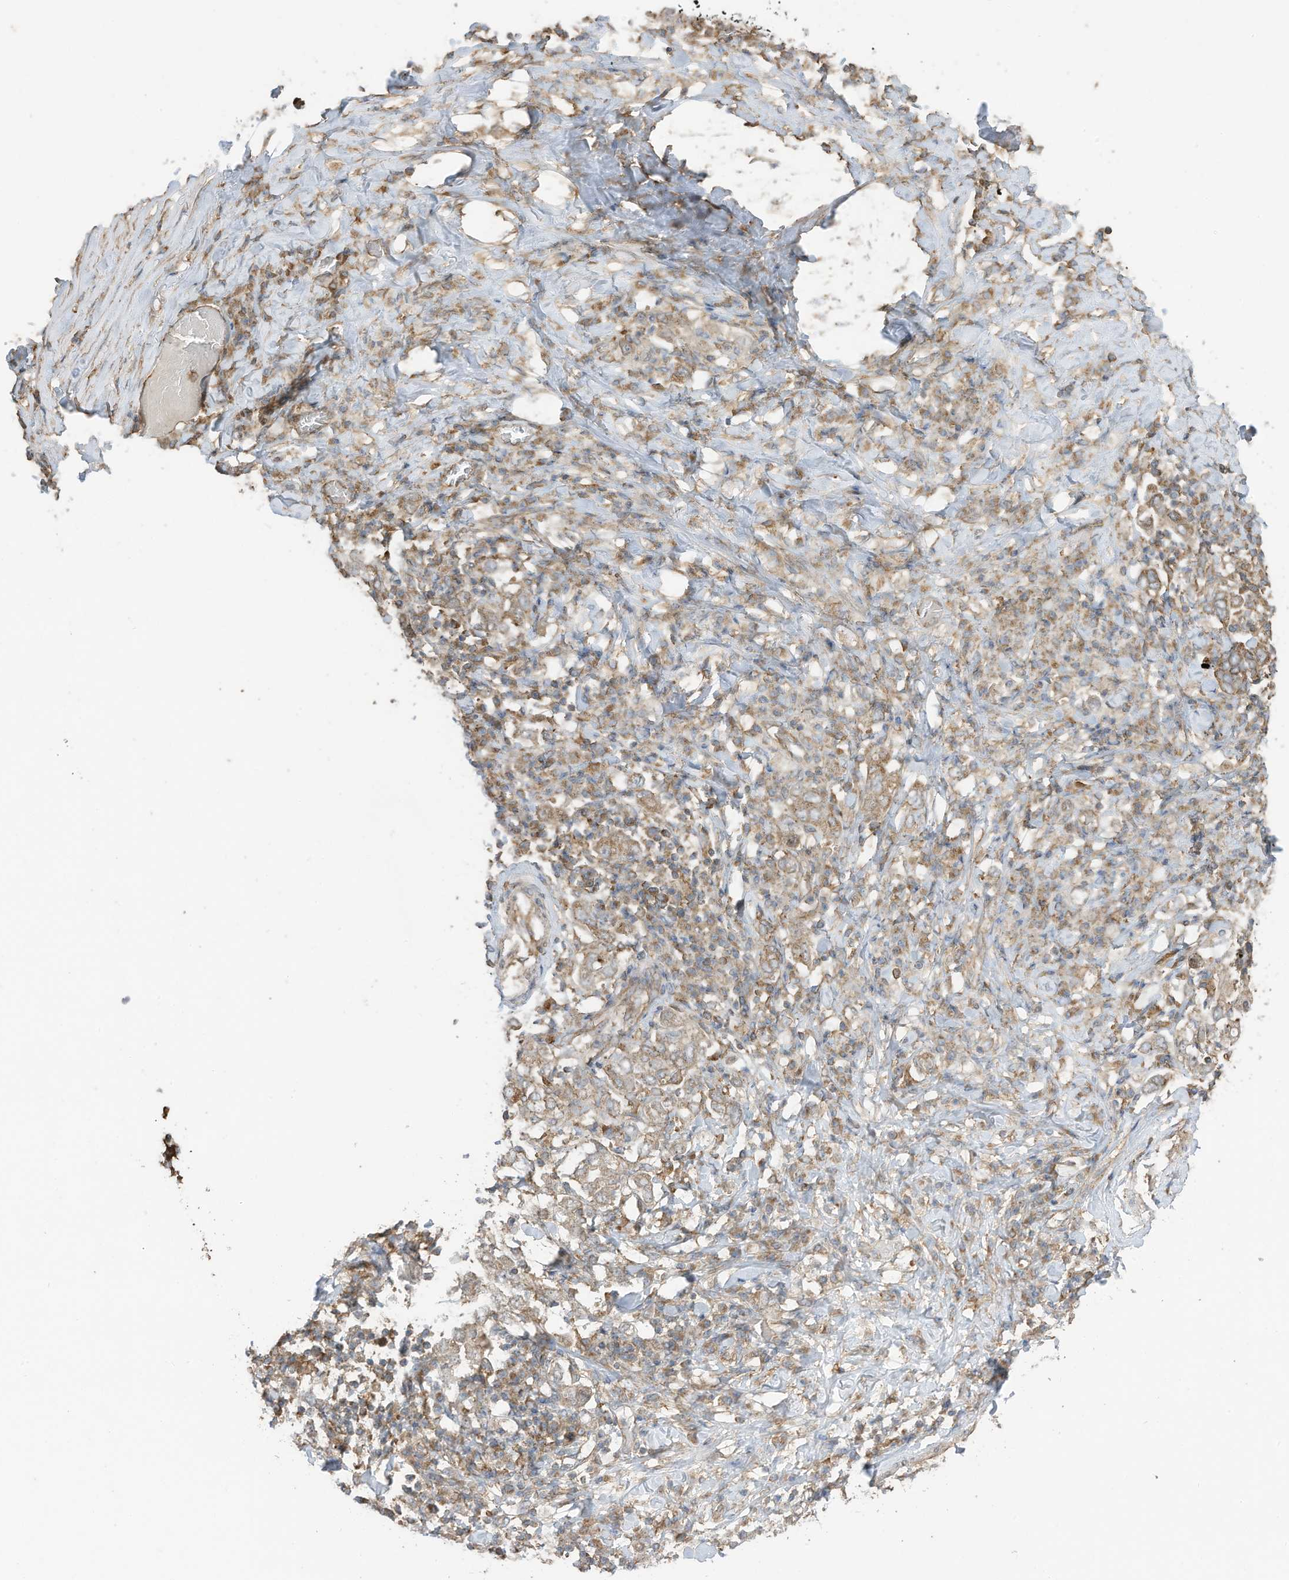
{"staining": {"intensity": "moderate", "quantity": "25%-75%", "location": "cytoplasmic/membranous"}, "tissue": "stomach cancer", "cell_type": "Tumor cells", "image_type": "cancer", "snomed": [{"axis": "morphology", "description": "Adenocarcinoma, NOS"}, {"axis": "topography", "description": "Stomach, upper"}], "caption": "Immunohistochemistry (IHC) (DAB) staining of stomach cancer (adenocarcinoma) demonstrates moderate cytoplasmic/membranous protein staining in approximately 25%-75% of tumor cells.", "gene": "CGAS", "patient": {"sex": "male", "age": 62}}